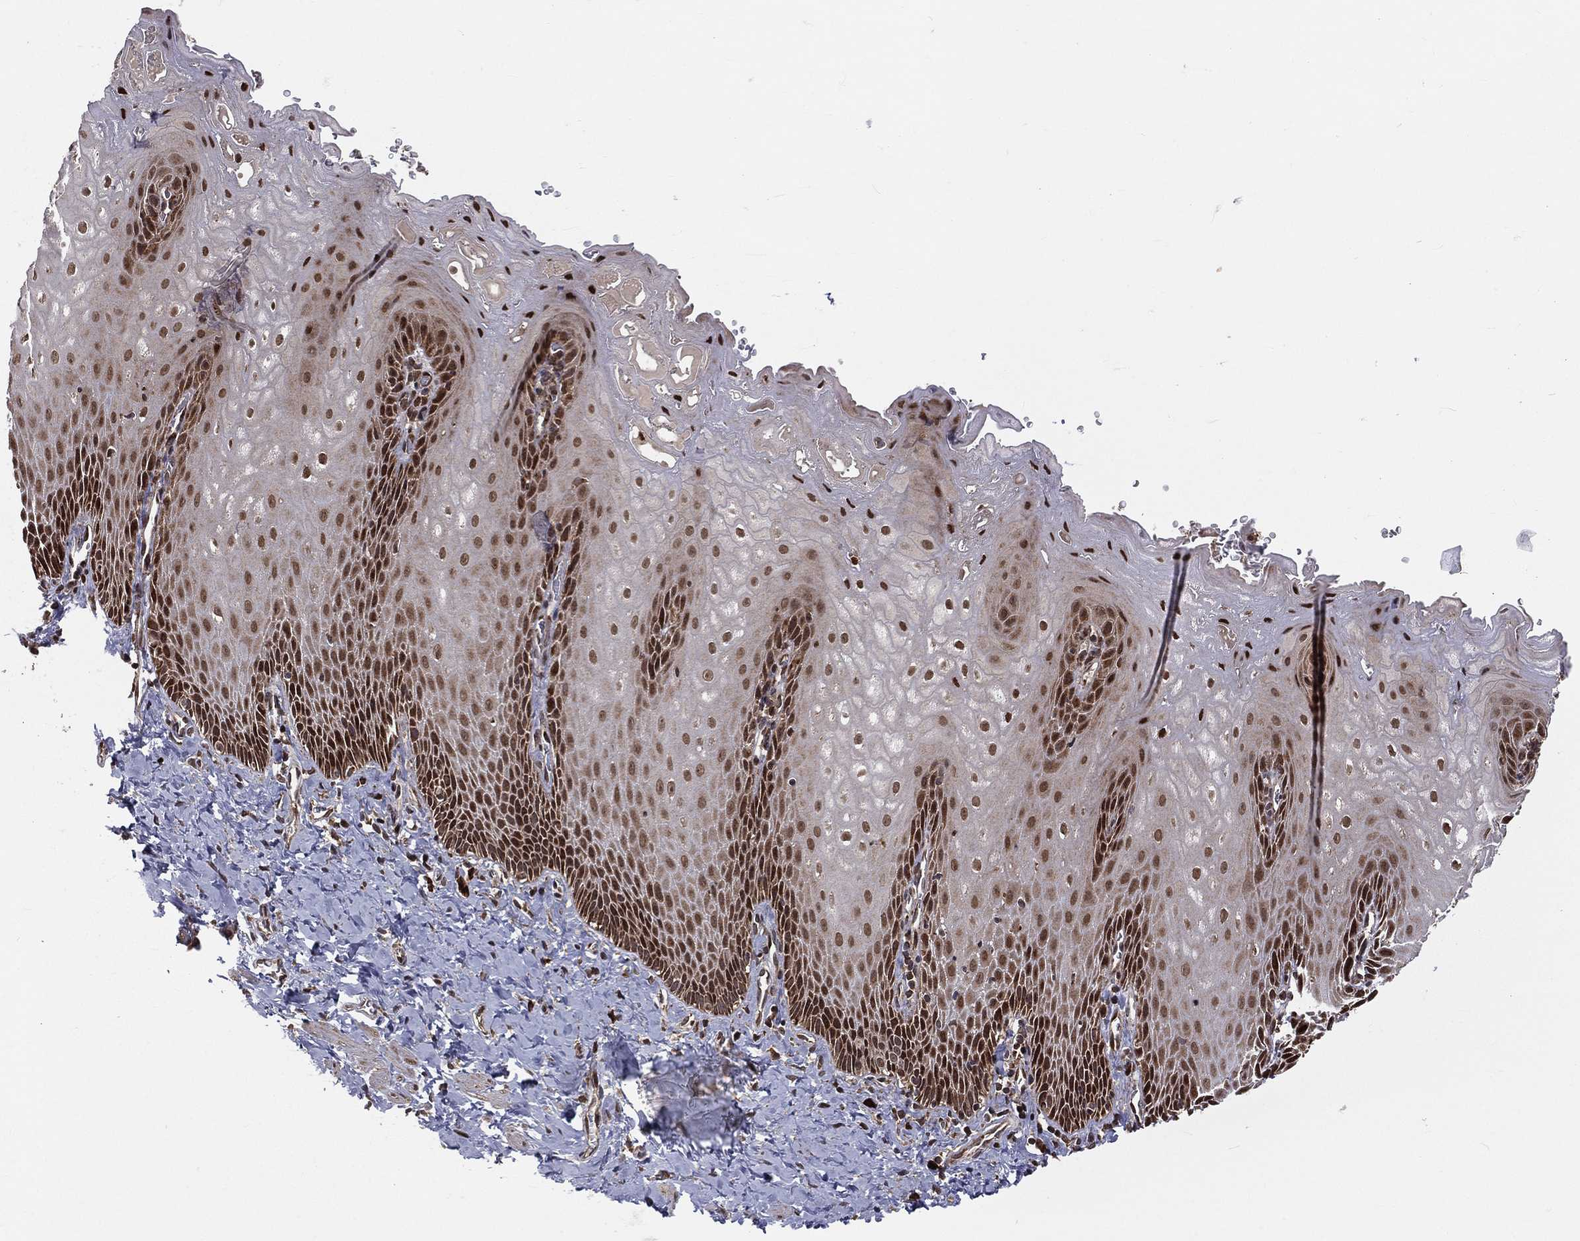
{"staining": {"intensity": "strong", "quantity": "25%-75%", "location": "nuclear"}, "tissue": "esophagus", "cell_type": "Squamous epithelial cells", "image_type": "normal", "snomed": [{"axis": "morphology", "description": "Normal tissue, NOS"}, {"axis": "topography", "description": "Esophagus"}], "caption": "Strong nuclear expression for a protein is seen in approximately 25%-75% of squamous epithelial cells of benign esophagus using immunohistochemistry.", "gene": "MDM2", "patient": {"sex": "male", "age": 64}}